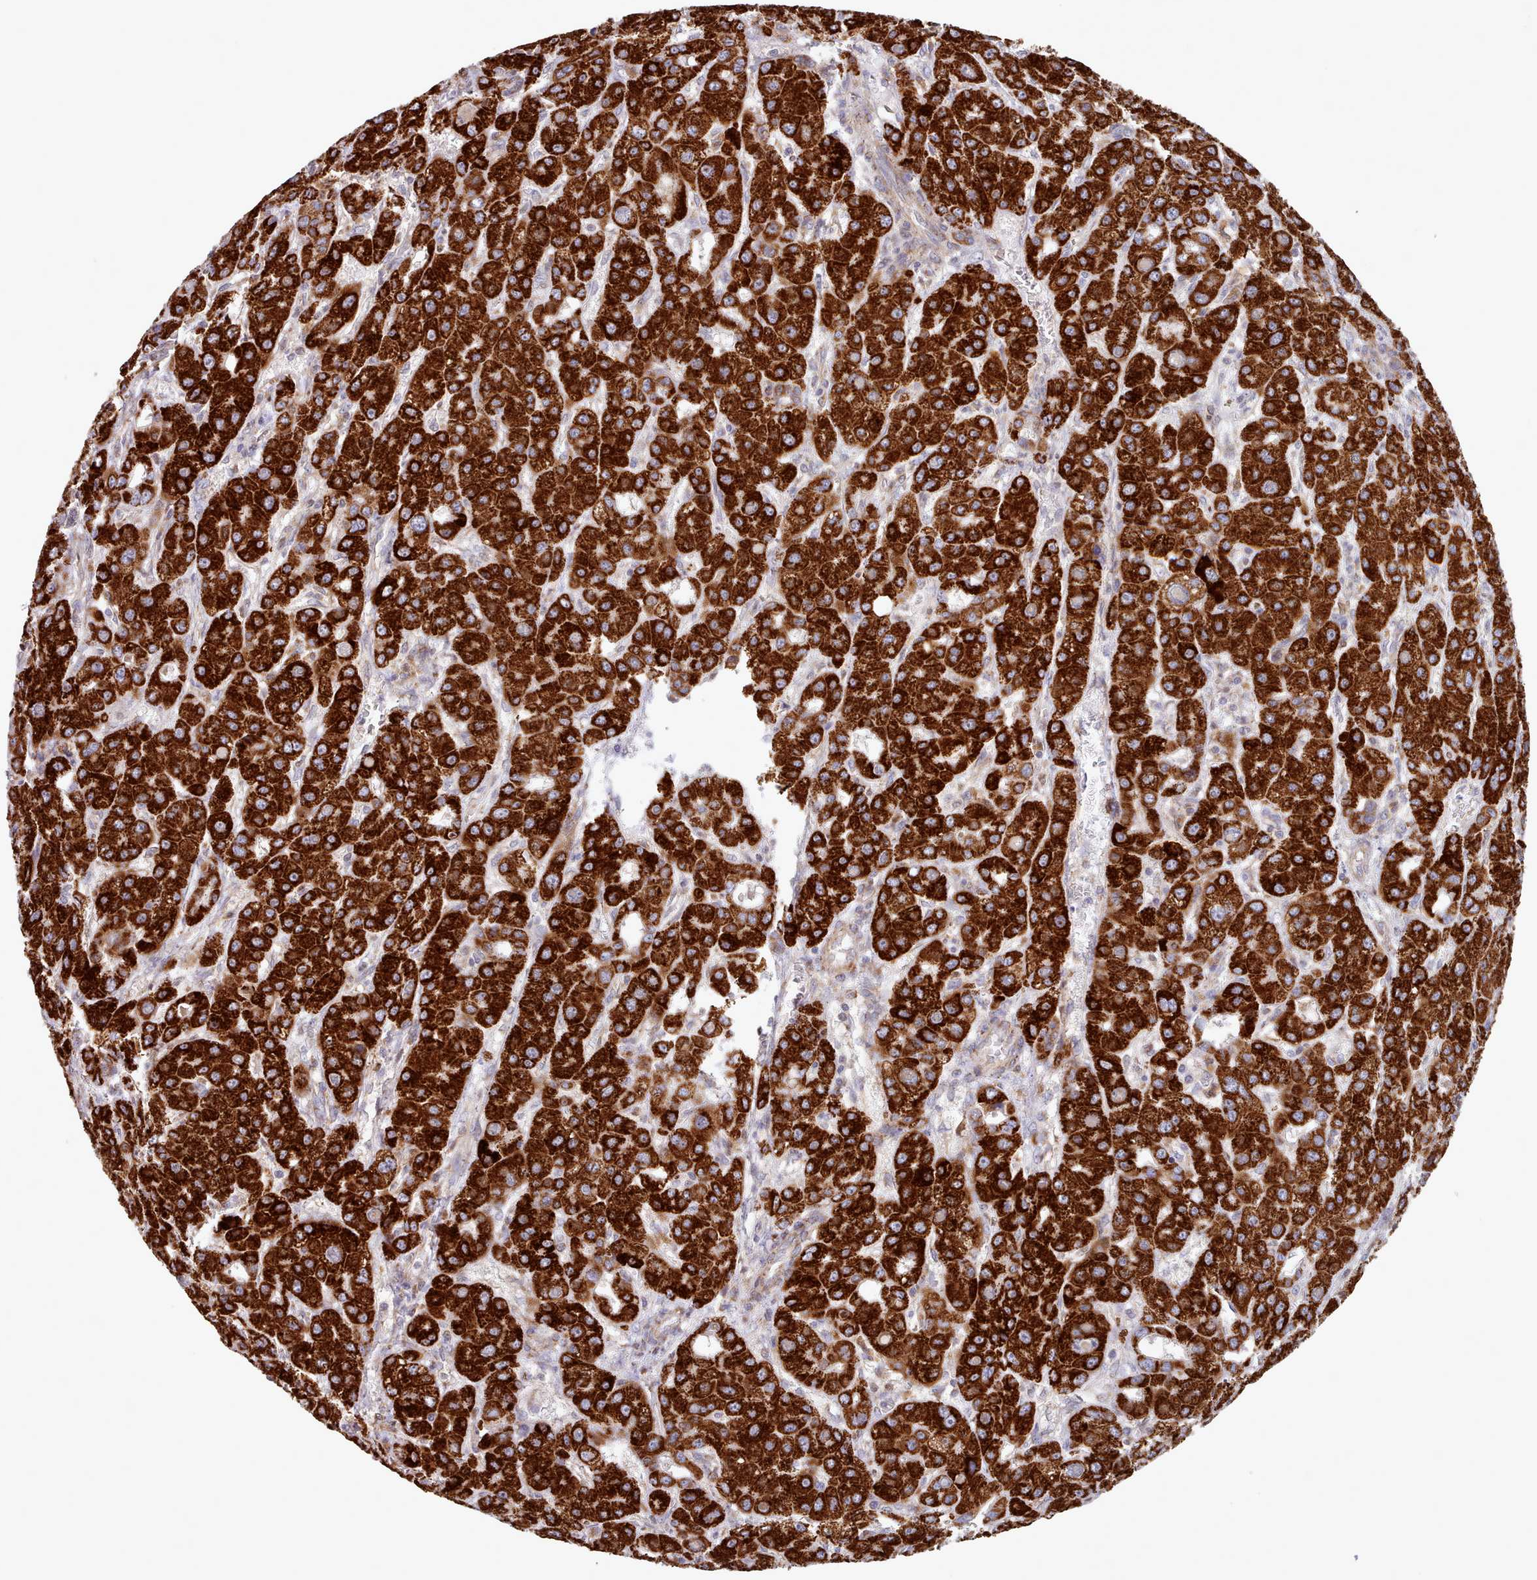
{"staining": {"intensity": "strong", "quantity": ">75%", "location": "cytoplasmic/membranous"}, "tissue": "liver cancer", "cell_type": "Tumor cells", "image_type": "cancer", "snomed": [{"axis": "morphology", "description": "Carcinoma, Hepatocellular, NOS"}, {"axis": "topography", "description": "Liver"}], "caption": "Tumor cells exhibit strong cytoplasmic/membranous positivity in about >75% of cells in hepatocellular carcinoma (liver).", "gene": "HSDL2", "patient": {"sex": "male", "age": 55}}